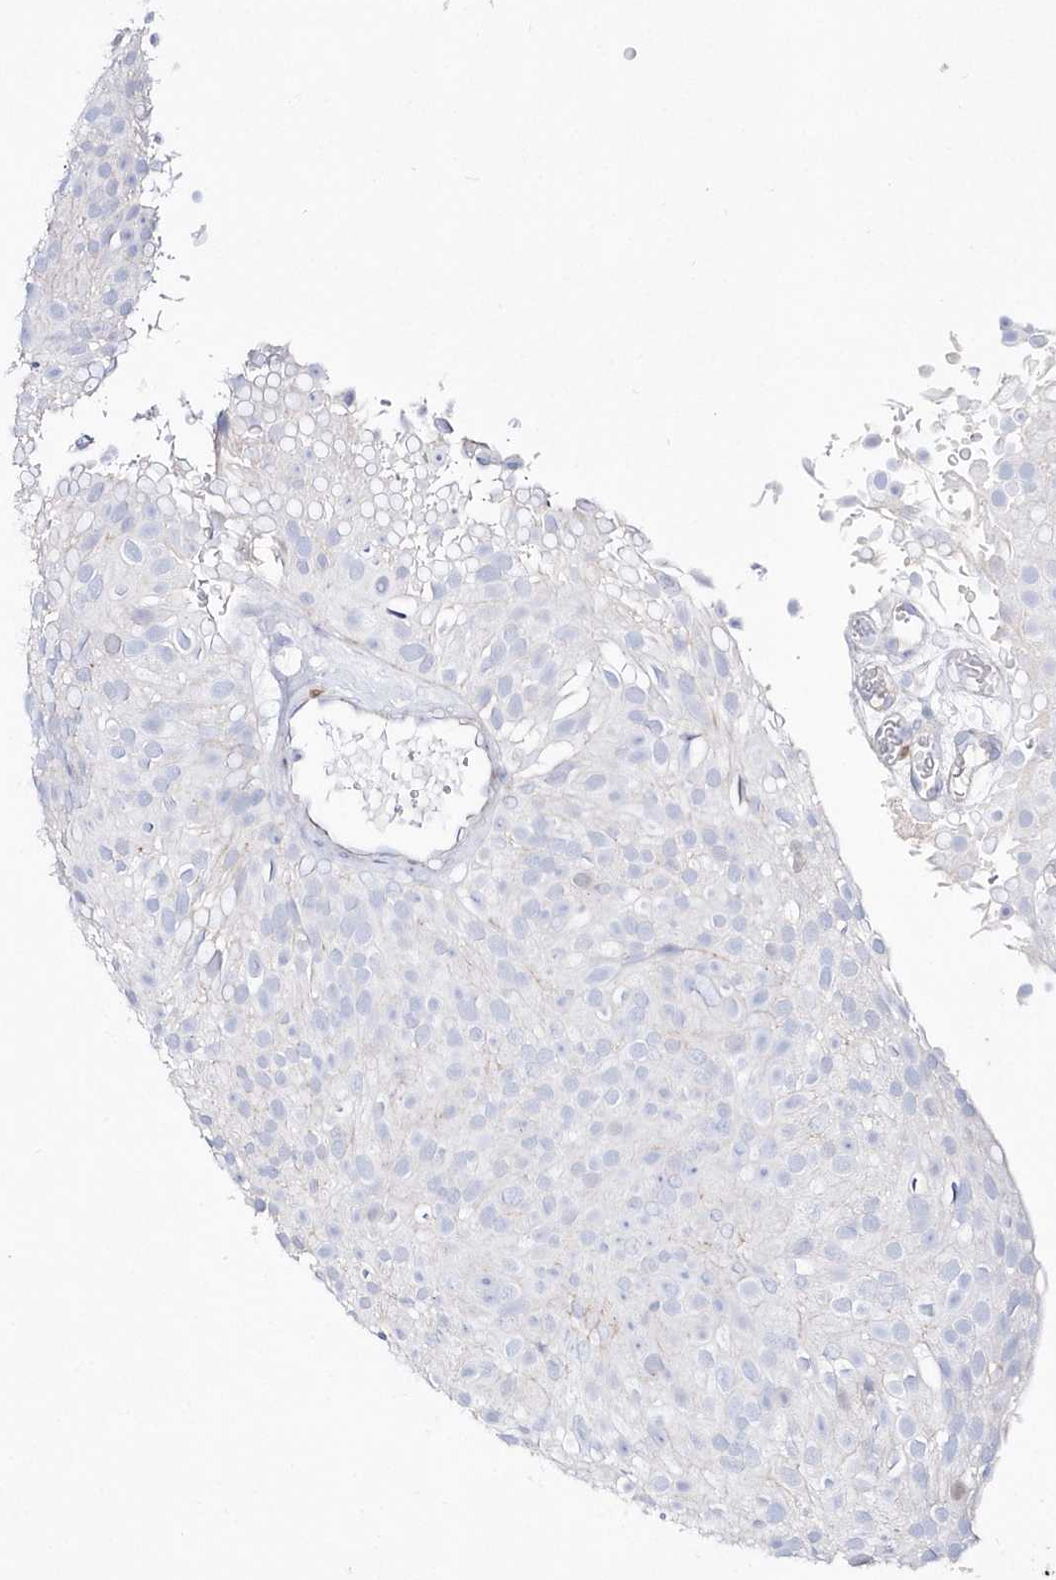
{"staining": {"intensity": "negative", "quantity": "none", "location": "none"}, "tissue": "urothelial cancer", "cell_type": "Tumor cells", "image_type": "cancer", "snomed": [{"axis": "morphology", "description": "Urothelial carcinoma, Low grade"}, {"axis": "topography", "description": "Urinary bladder"}], "caption": "Immunohistochemistry histopathology image of neoplastic tissue: human urothelial cancer stained with DAB reveals no significant protein expression in tumor cells.", "gene": "TMCO6", "patient": {"sex": "male", "age": 78}}